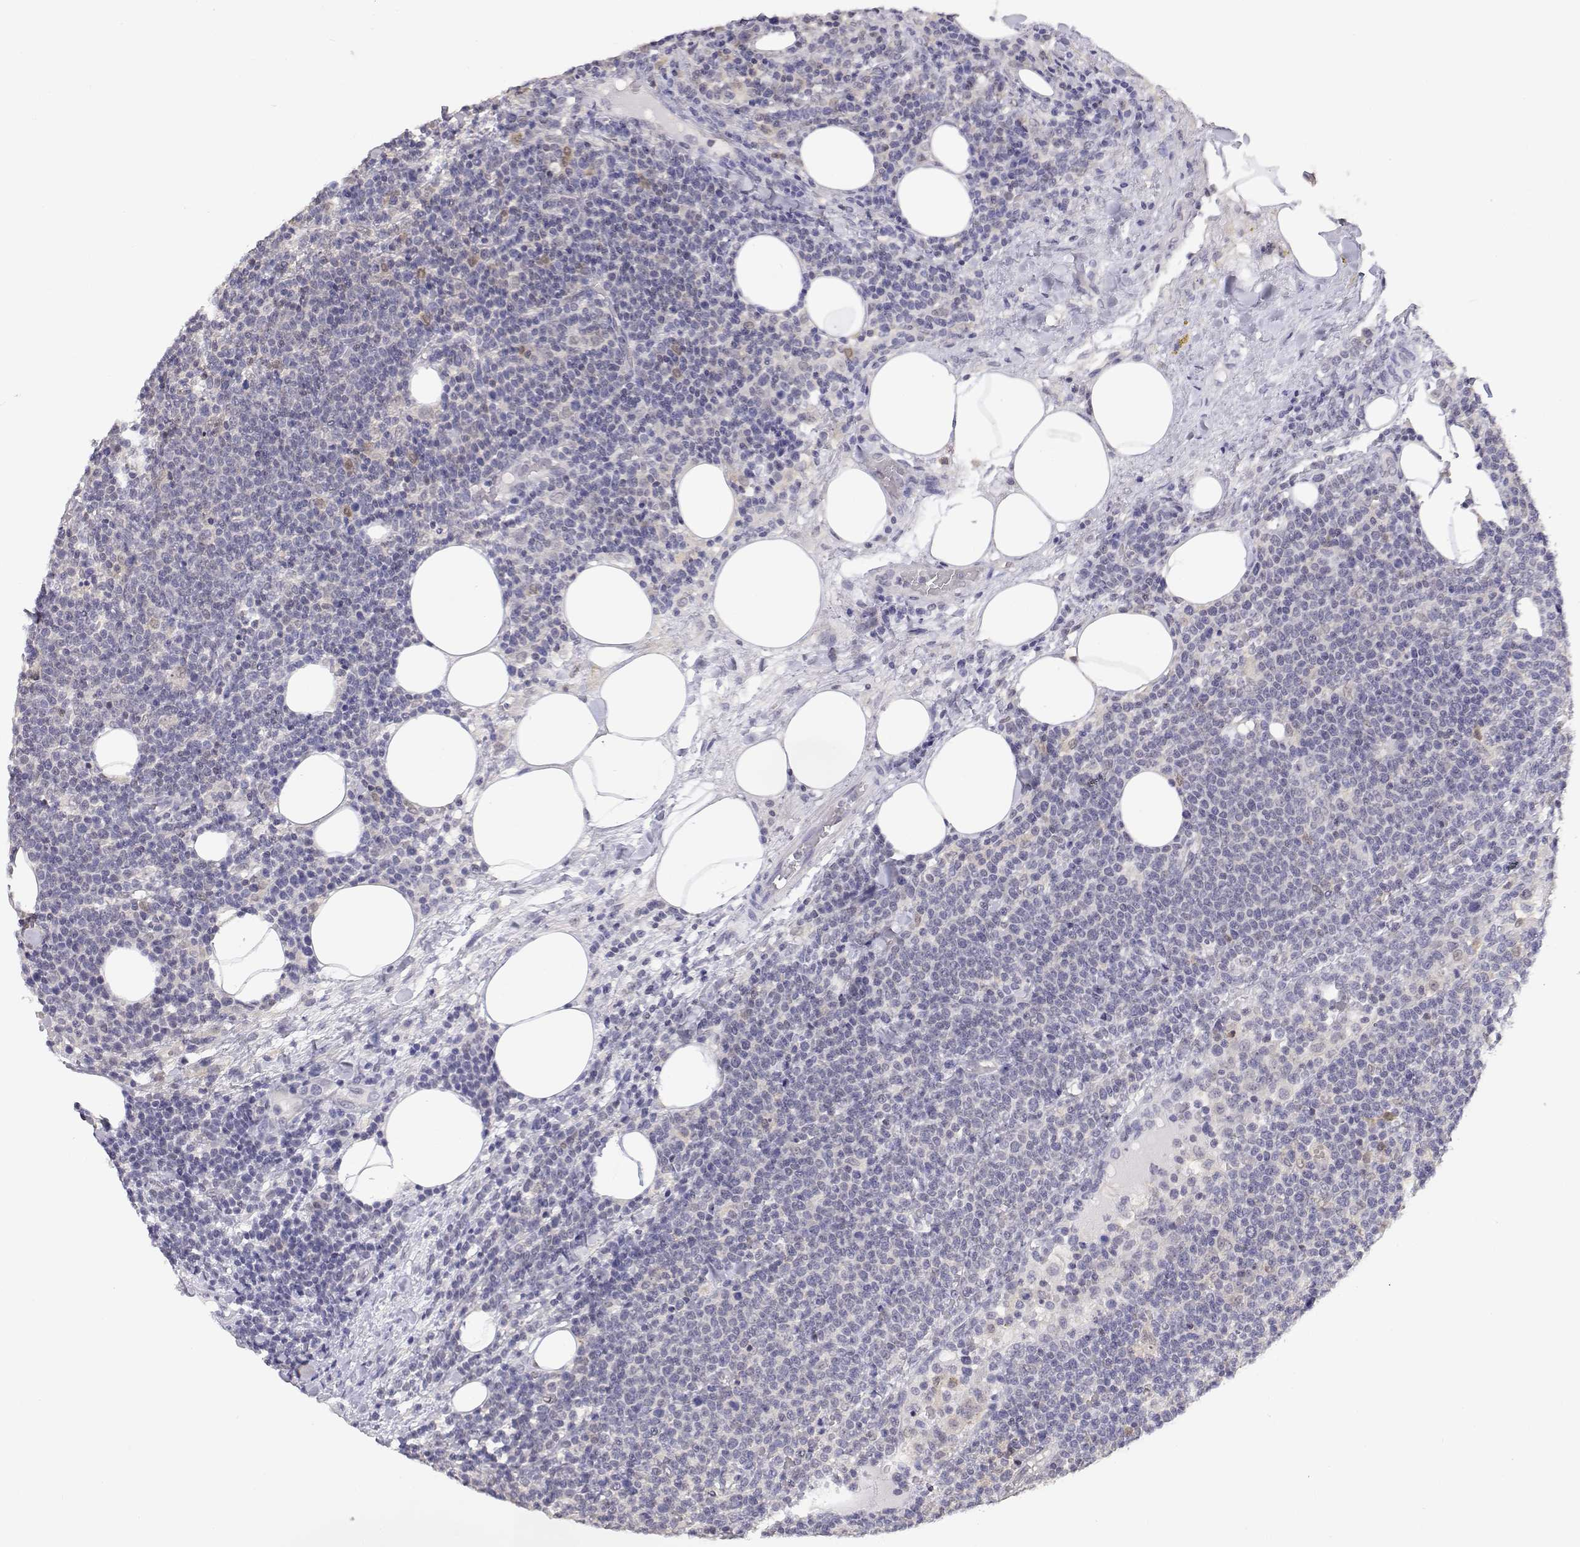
{"staining": {"intensity": "weak", "quantity": "<25%", "location": "cytoplasmic/membranous"}, "tissue": "lymphoma", "cell_type": "Tumor cells", "image_type": "cancer", "snomed": [{"axis": "morphology", "description": "Malignant lymphoma, non-Hodgkin's type, High grade"}, {"axis": "topography", "description": "Lymph node"}], "caption": "DAB immunohistochemical staining of high-grade malignant lymphoma, non-Hodgkin's type reveals no significant staining in tumor cells.", "gene": "ADA", "patient": {"sex": "male", "age": 61}}